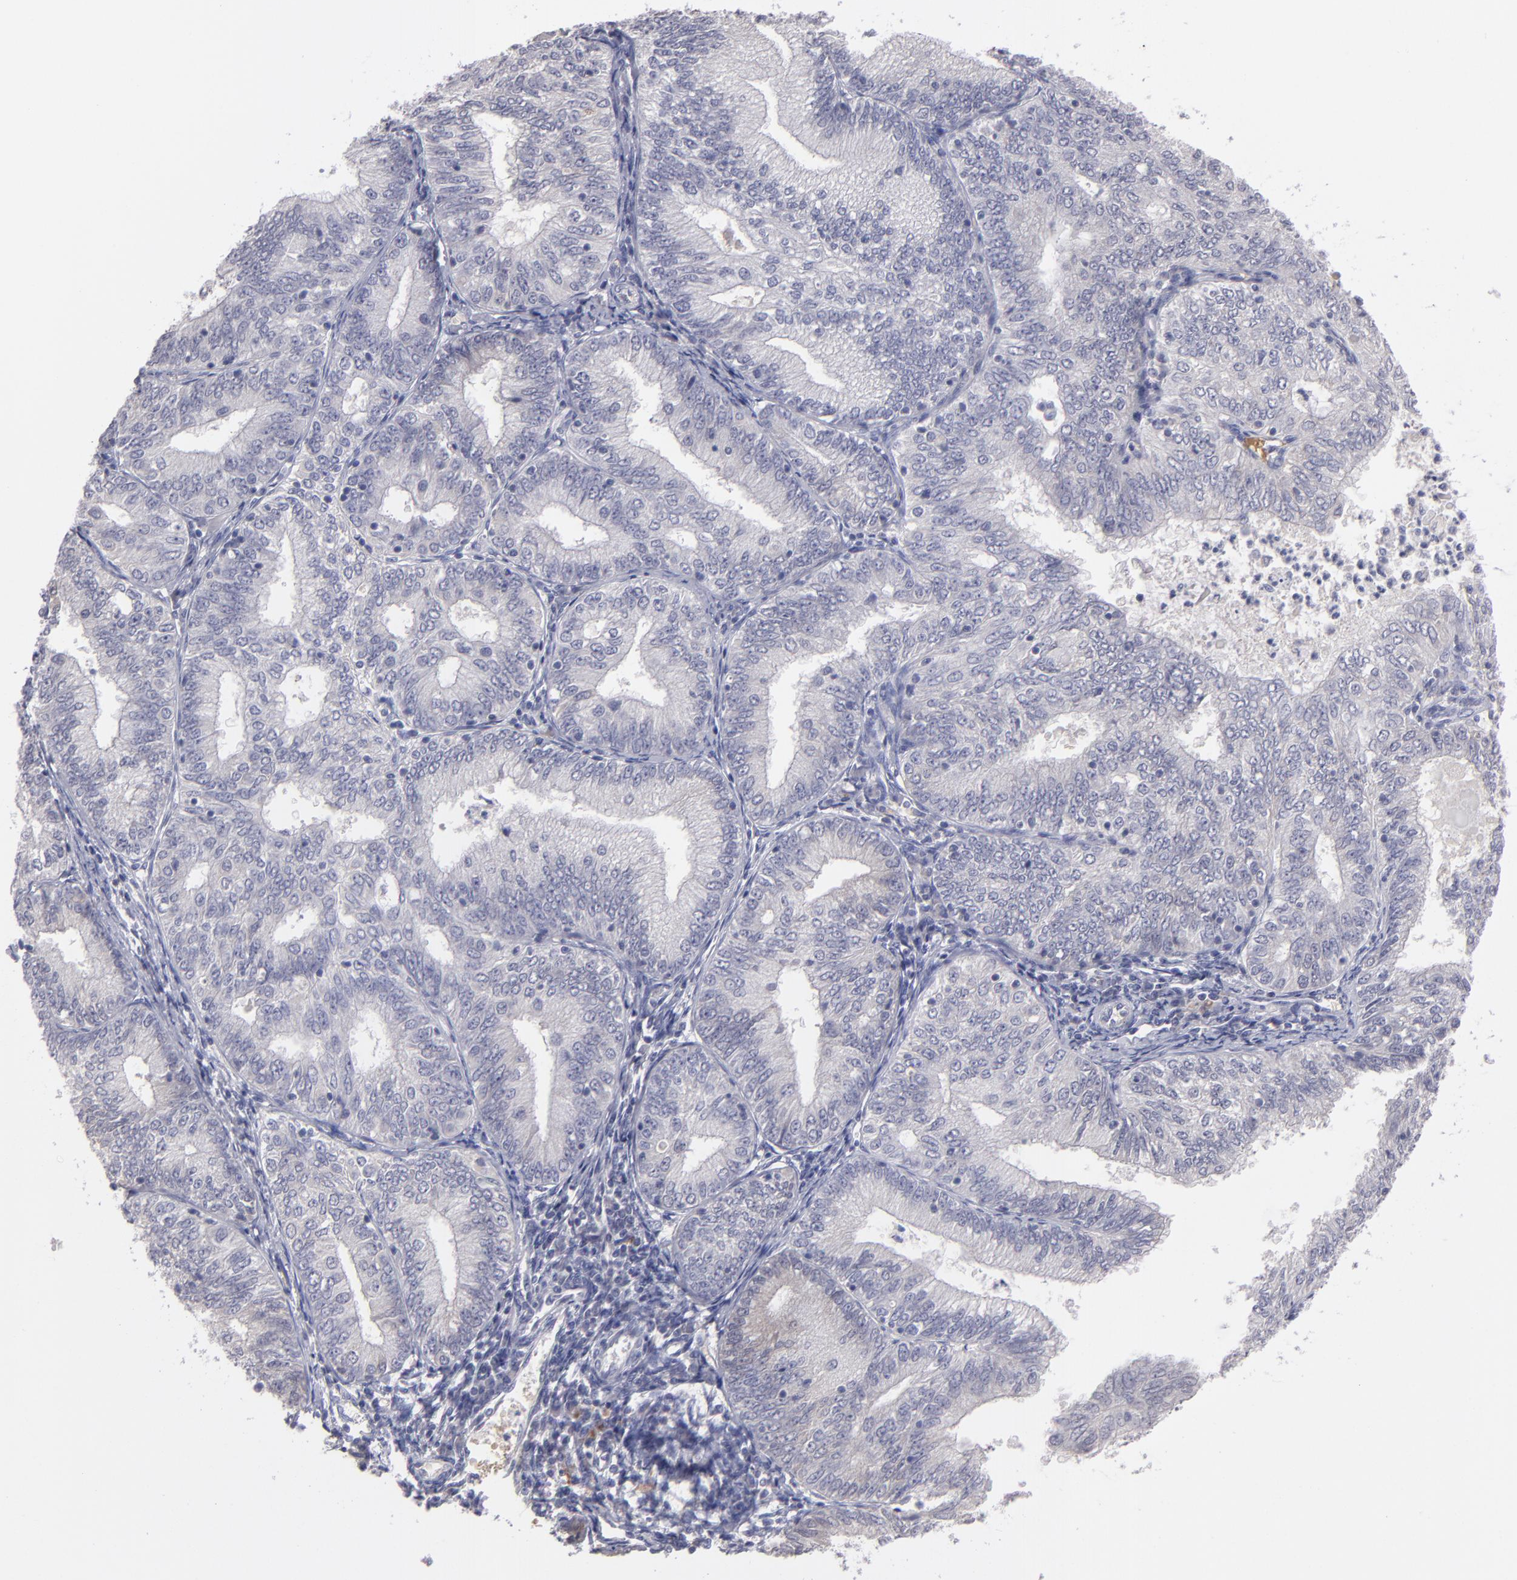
{"staining": {"intensity": "negative", "quantity": "none", "location": "none"}, "tissue": "endometrial cancer", "cell_type": "Tumor cells", "image_type": "cancer", "snomed": [{"axis": "morphology", "description": "Adenocarcinoma, NOS"}, {"axis": "topography", "description": "Endometrium"}], "caption": "The photomicrograph exhibits no significant expression in tumor cells of adenocarcinoma (endometrial).", "gene": "ITIH4", "patient": {"sex": "female", "age": 69}}